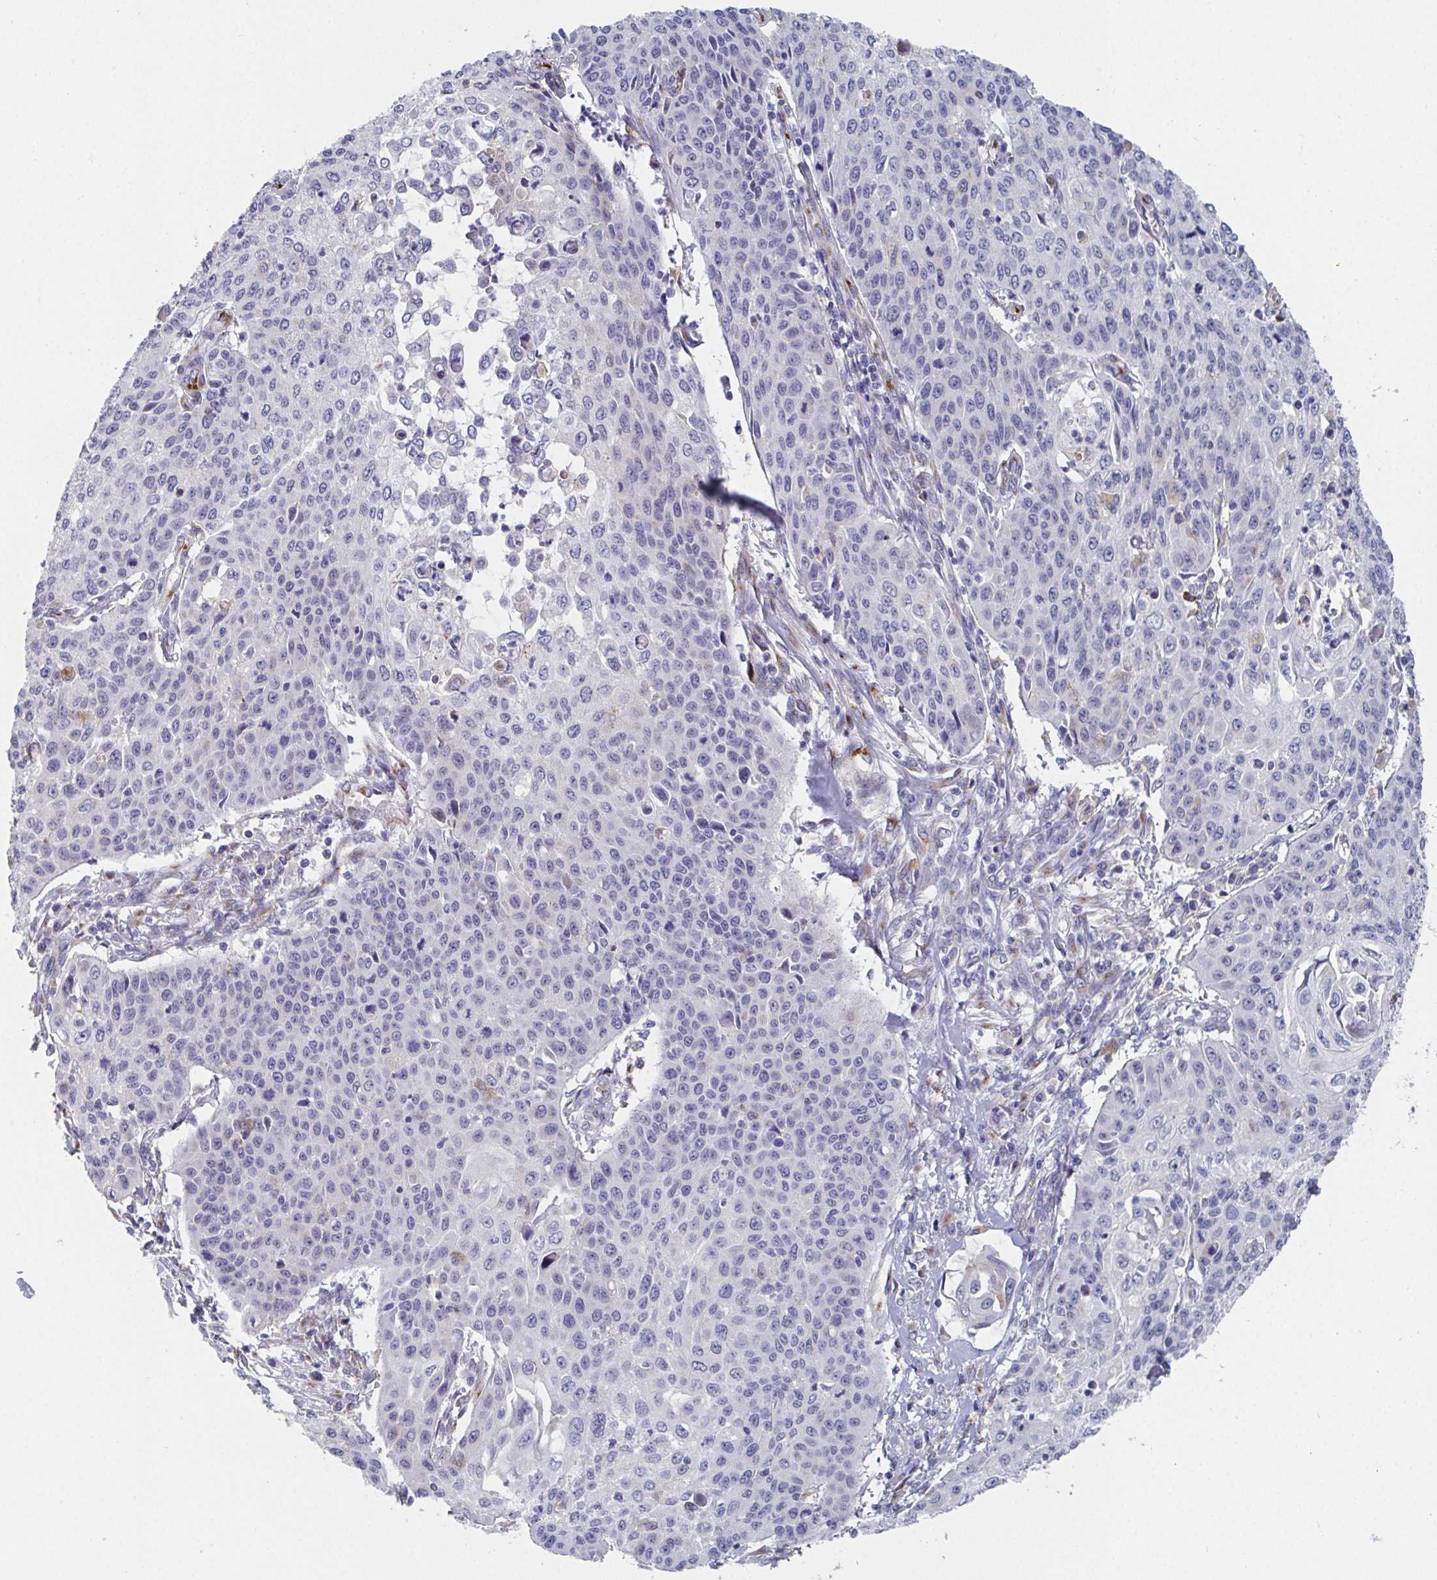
{"staining": {"intensity": "negative", "quantity": "none", "location": "none"}, "tissue": "cervical cancer", "cell_type": "Tumor cells", "image_type": "cancer", "snomed": [{"axis": "morphology", "description": "Squamous cell carcinoma, NOS"}, {"axis": "topography", "description": "Cervix"}], "caption": "DAB immunohistochemical staining of human cervical squamous cell carcinoma shows no significant staining in tumor cells.", "gene": "TAS2R39", "patient": {"sex": "female", "age": 65}}